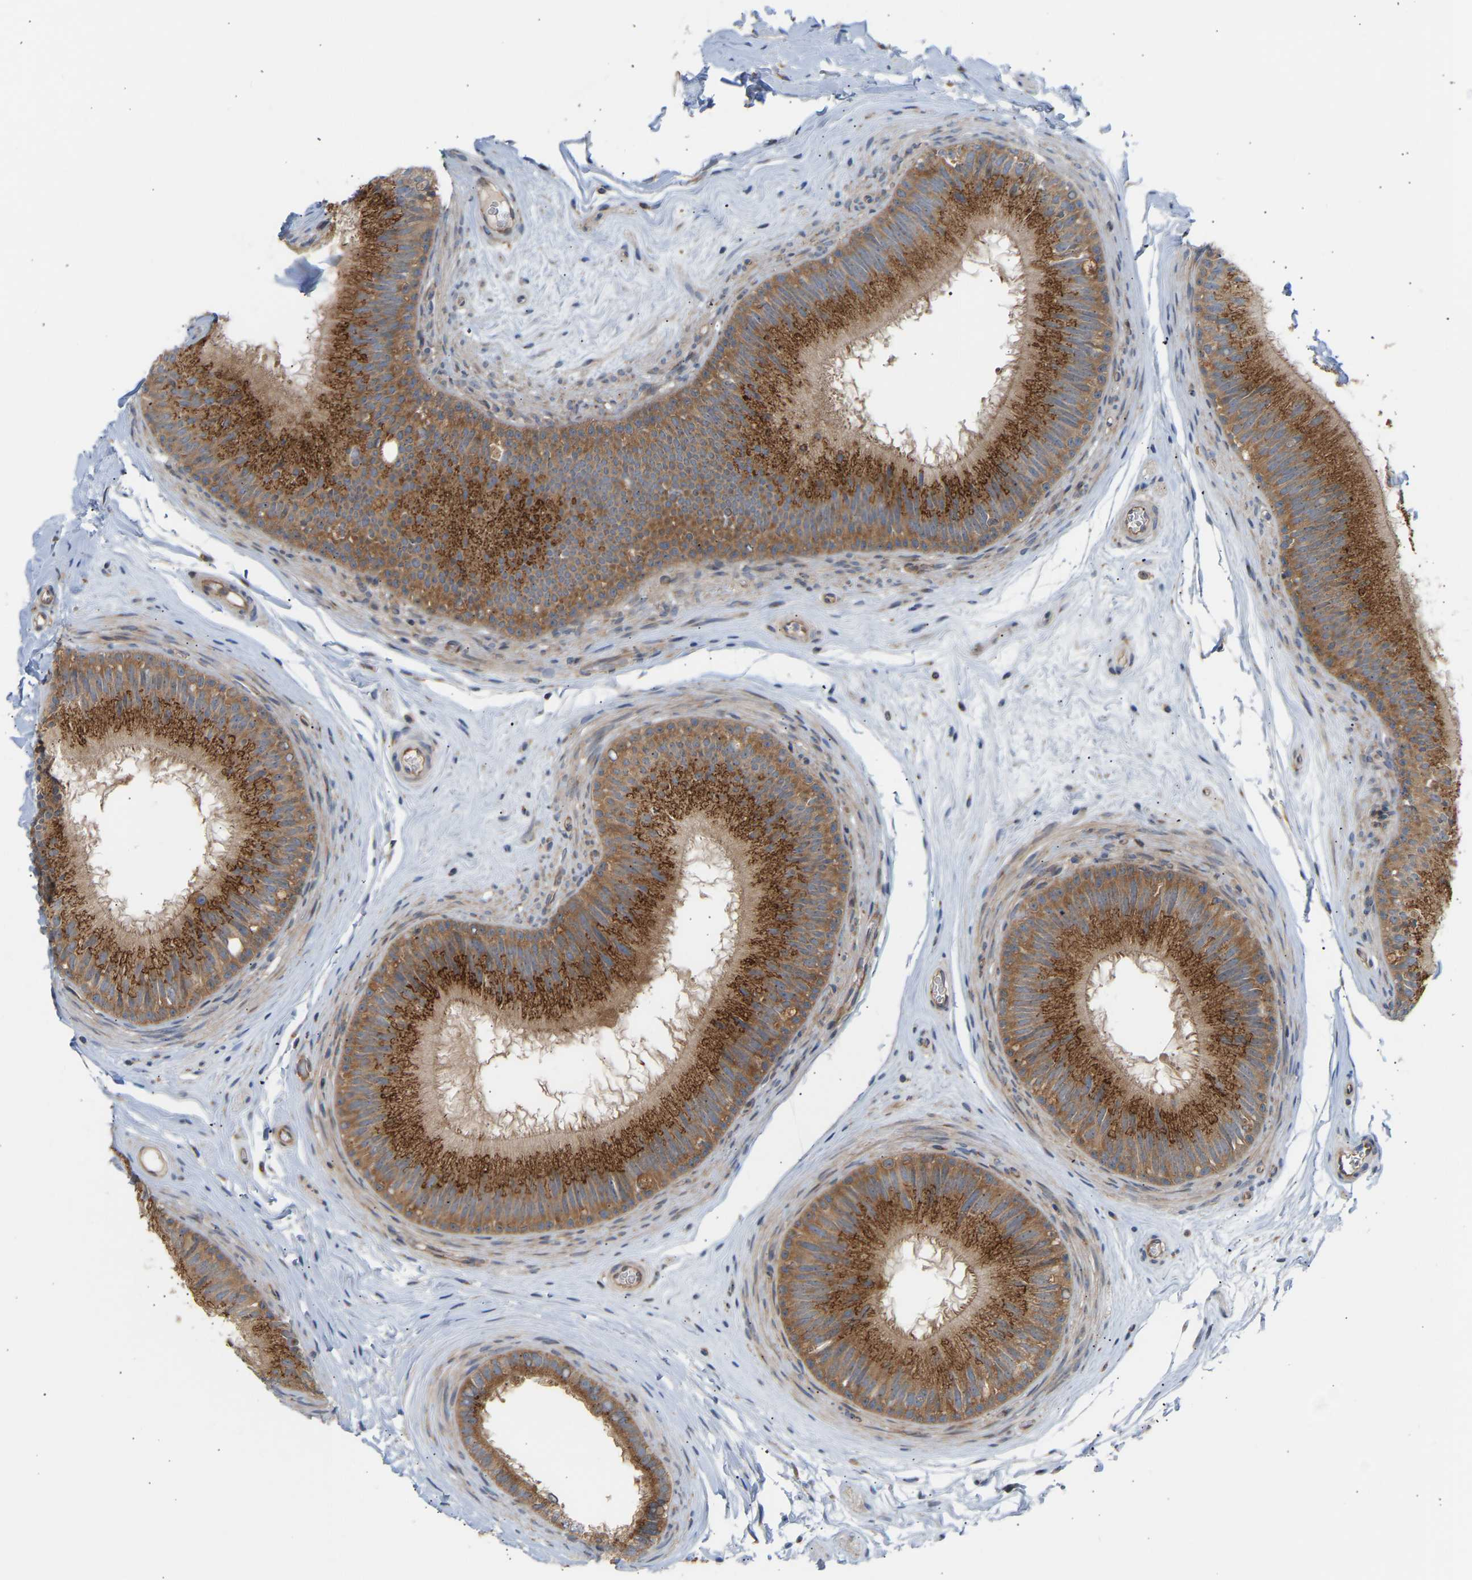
{"staining": {"intensity": "strong", "quantity": ">75%", "location": "cytoplasmic/membranous"}, "tissue": "epididymis", "cell_type": "Glandular cells", "image_type": "normal", "snomed": [{"axis": "morphology", "description": "Normal tissue, NOS"}, {"axis": "topography", "description": "Testis"}, {"axis": "topography", "description": "Epididymis"}], "caption": "A high-resolution photomicrograph shows immunohistochemistry (IHC) staining of unremarkable epididymis, which shows strong cytoplasmic/membranous staining in approximately >75% of glandular cells.", "gene": "GCN1", "patient": {"sex": "male", "age": 36}}